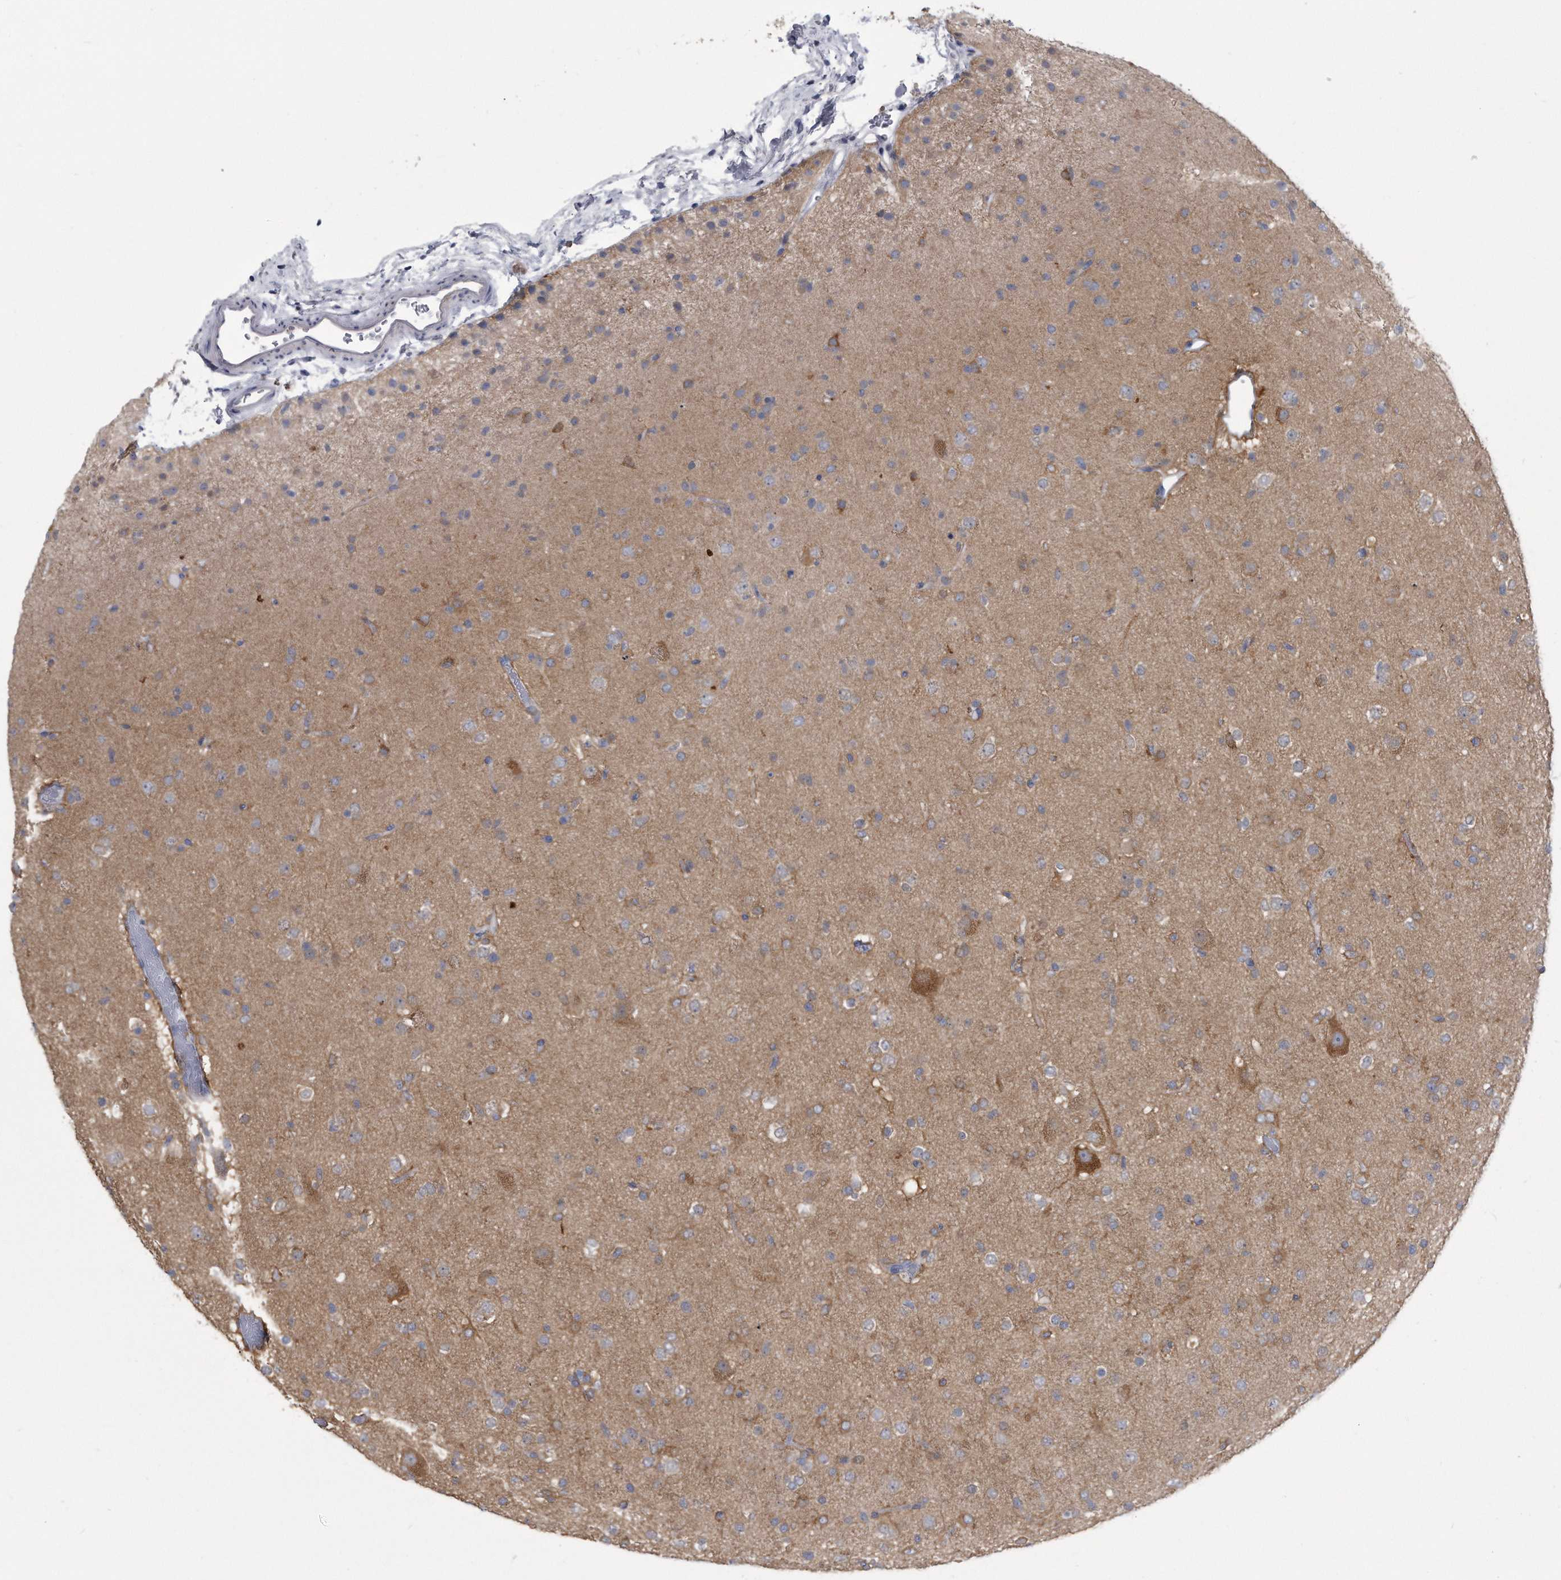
{"staining": {"intensity": "negative", "quantity": "none", "location": "none"}, "tissue": "glioma", "cell_type": "Tumor cells", "image_type": "cancer", "snomed": [{"axis": "morphology", "description": "Glioma, malignant, Low grade"}, {"axis": "topography", "description": "Brain"}], "caption": "Glioma was stained to show a protein in brown. There is no significant staining in tumor cells. (Stains: DAB immunohistochemistry with hematoxylin counter stain, Microscopy: brightfield microscopy at high magnification).", "gene": "PYGB", "patient": {"sex": "male", "age": 65}}